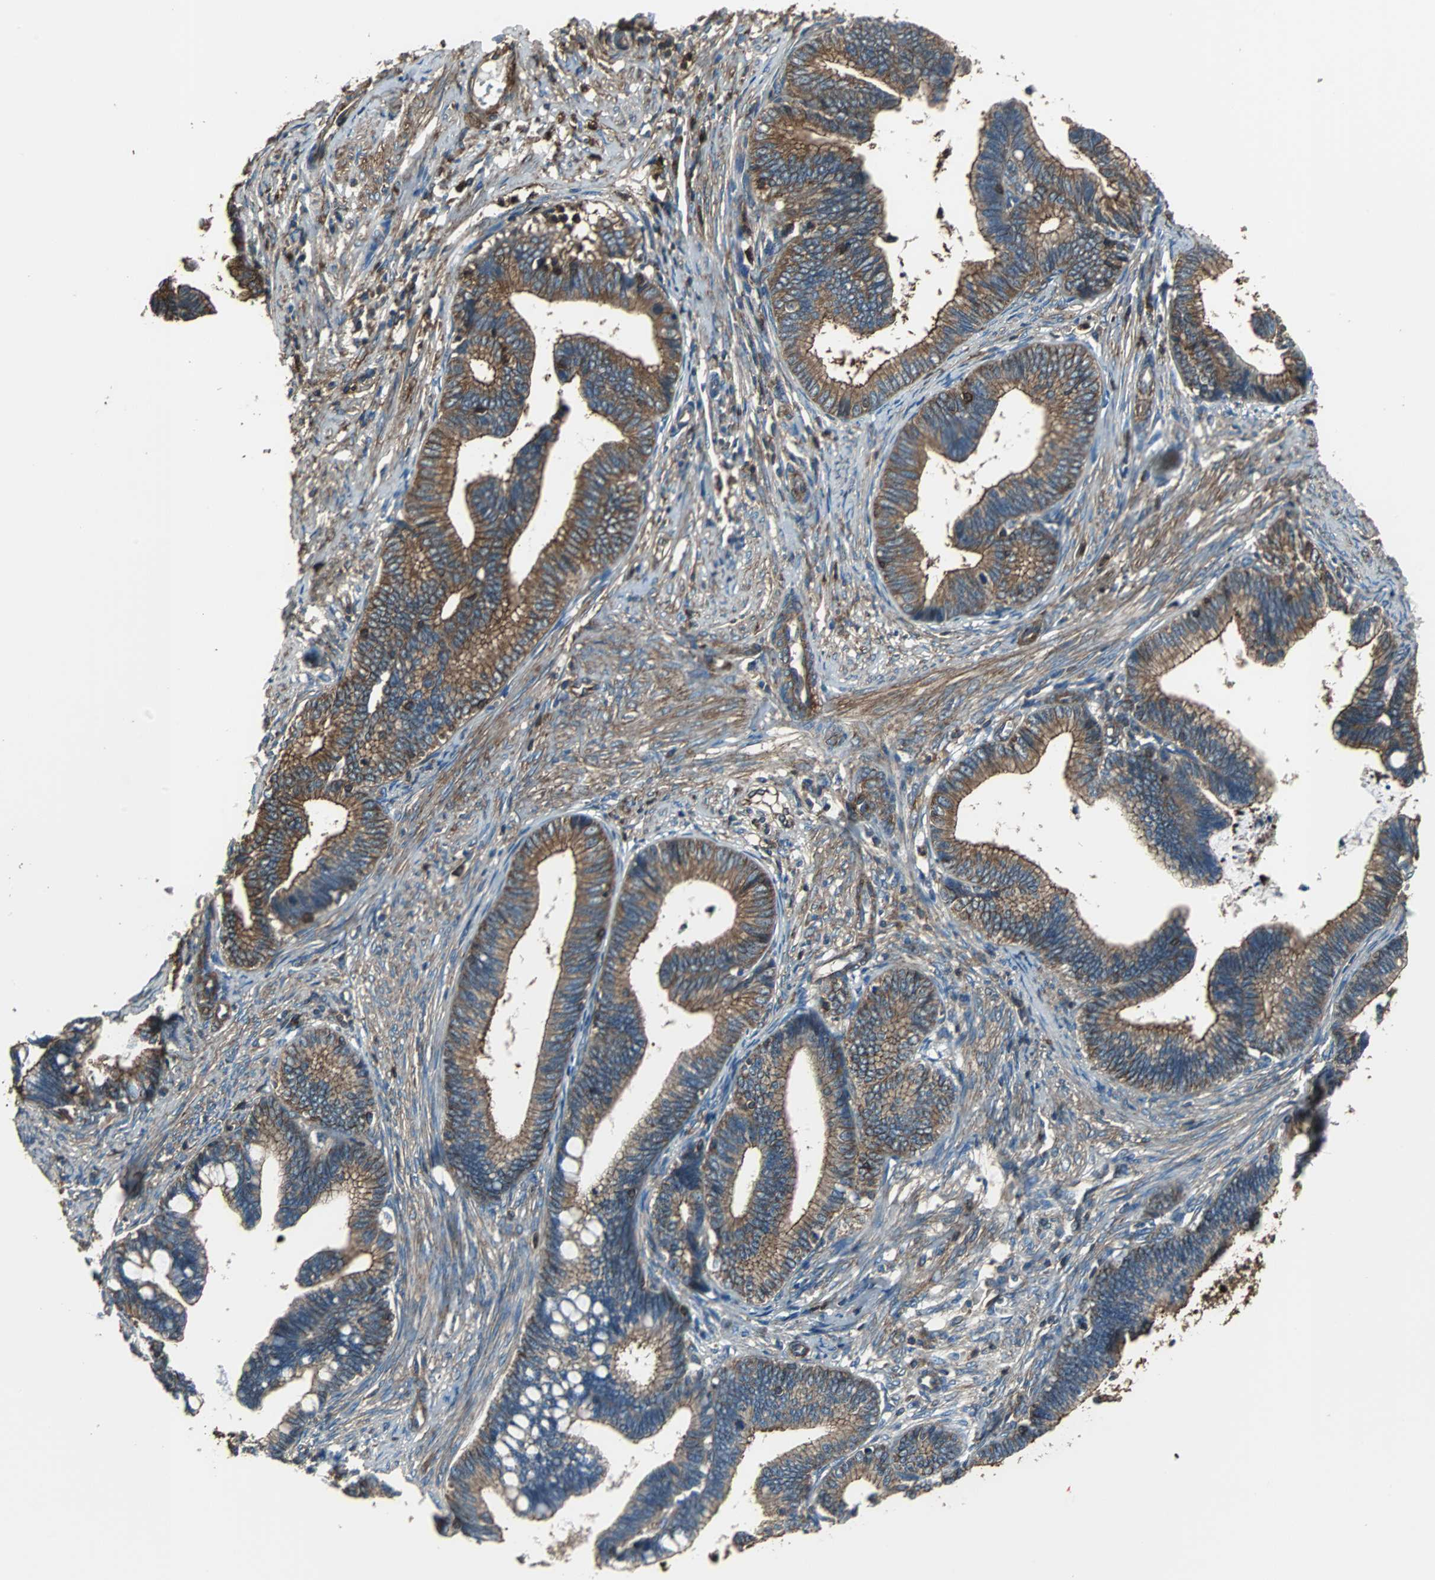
{"staining": {"intensity": "strong", "quantity": ">75%", "location": "cytoplasmic/membranous"}, "tissue": "cervical cancer", "cell_type": "Tumor cells", "image_type": "cancer", "snomed": [{"axis": "morphology", "description": "Adenocarcinoma, NOS"}, {"axis": "topography", "description": "Cervix"}], "caption": "Protein positivity by immunohistochemistry (IHC) exhibits strong cytoplasmic/membranous staining in about >75% of tumor cells in cervical cancer. Using DAB (brown) and hematoxylin (blue) stains, captured at high magnification using brightfield microscopy.", "gene": "ACTN1", "patient": {"sex": "female", "age": 36}}